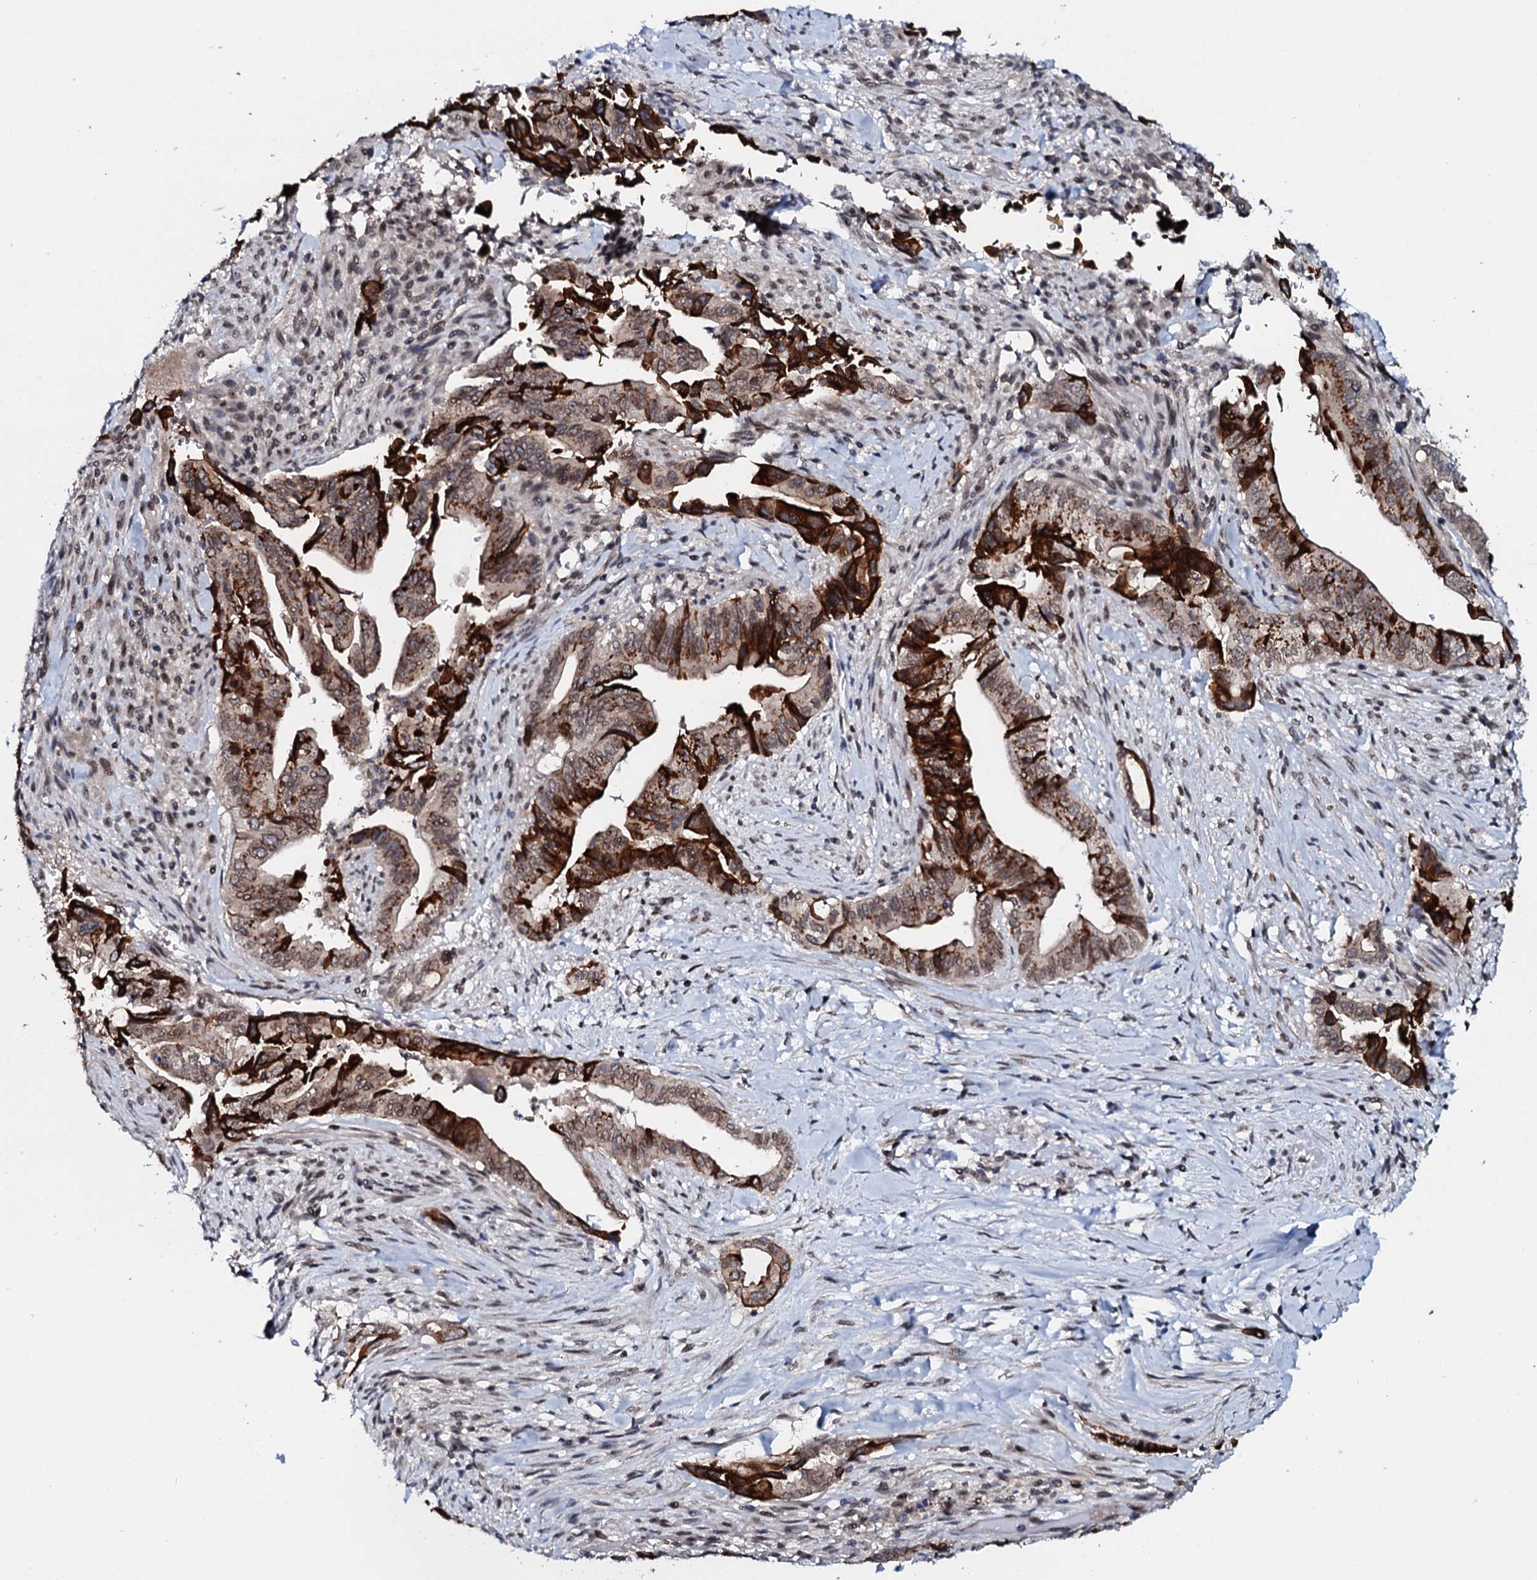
{"staining": {"intensity": "strong", "quantity": "<25%", "location": "cytoplasmic/membranous"}, "tissue": "pancreatic cancer", "cell_type": "Tumor cells", "image_type": "cancer", "snomed": [{"axis": "morphology", "description": "Adenocarcinoma, NOS"}, {"axis": "topography", "description": "Pancreas"}], "caption": "Tumor cells exhibit strong cytoplasmic/membranous expression in approximately <25% of cells in pancreatic cancer (adenocarcinoma). Using DAB (brown) and hematoxylin (blue) stains, captured at high magnification using brightfield microscopy.", "gene": "SNTA1", "patient": {"sex": "male", "age": 70}}